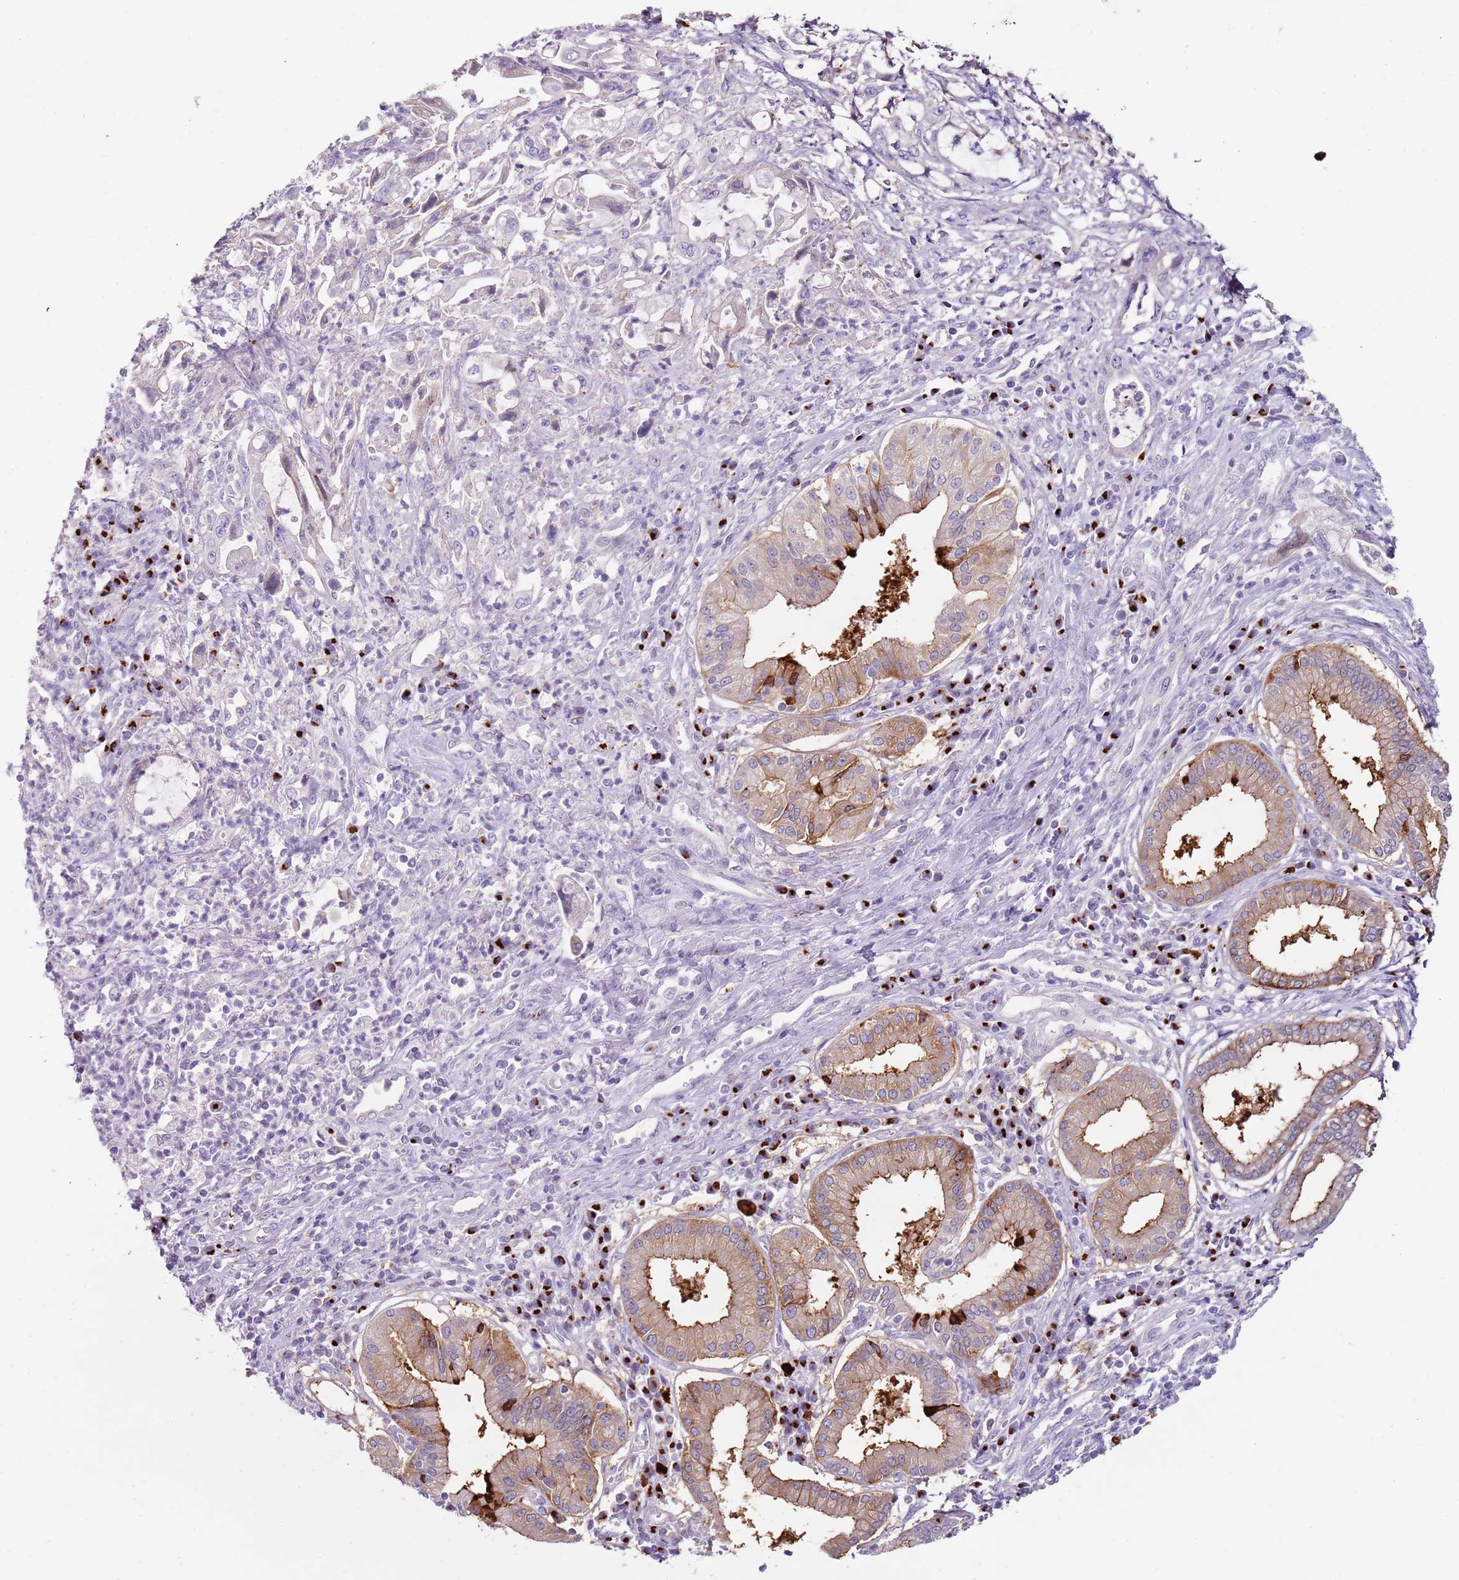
{"staining": {"intensity": "moderate", "quantity": "25%-75%", "location": "cytoplasmic/membranous"}, "tissue": "pancreatic cancer", "cell_type": "Tumor cells", "image_type": "cancer", "snomed": [{"axis": "morphology", "description": "Adenocarcinoma, NOS"}, {"axis": "topography", "description": "Pancreas"}], "caption": "A photomicrograph showing moderate cytoplasmic/membranous expression in approximately 25%-75% of tumor cells in pancreatic adenocarcinoma, as visualized by brown immunohistochemical staining.", "gene": "C2CD3", "patient": {"sex": "female", "age": 61}}